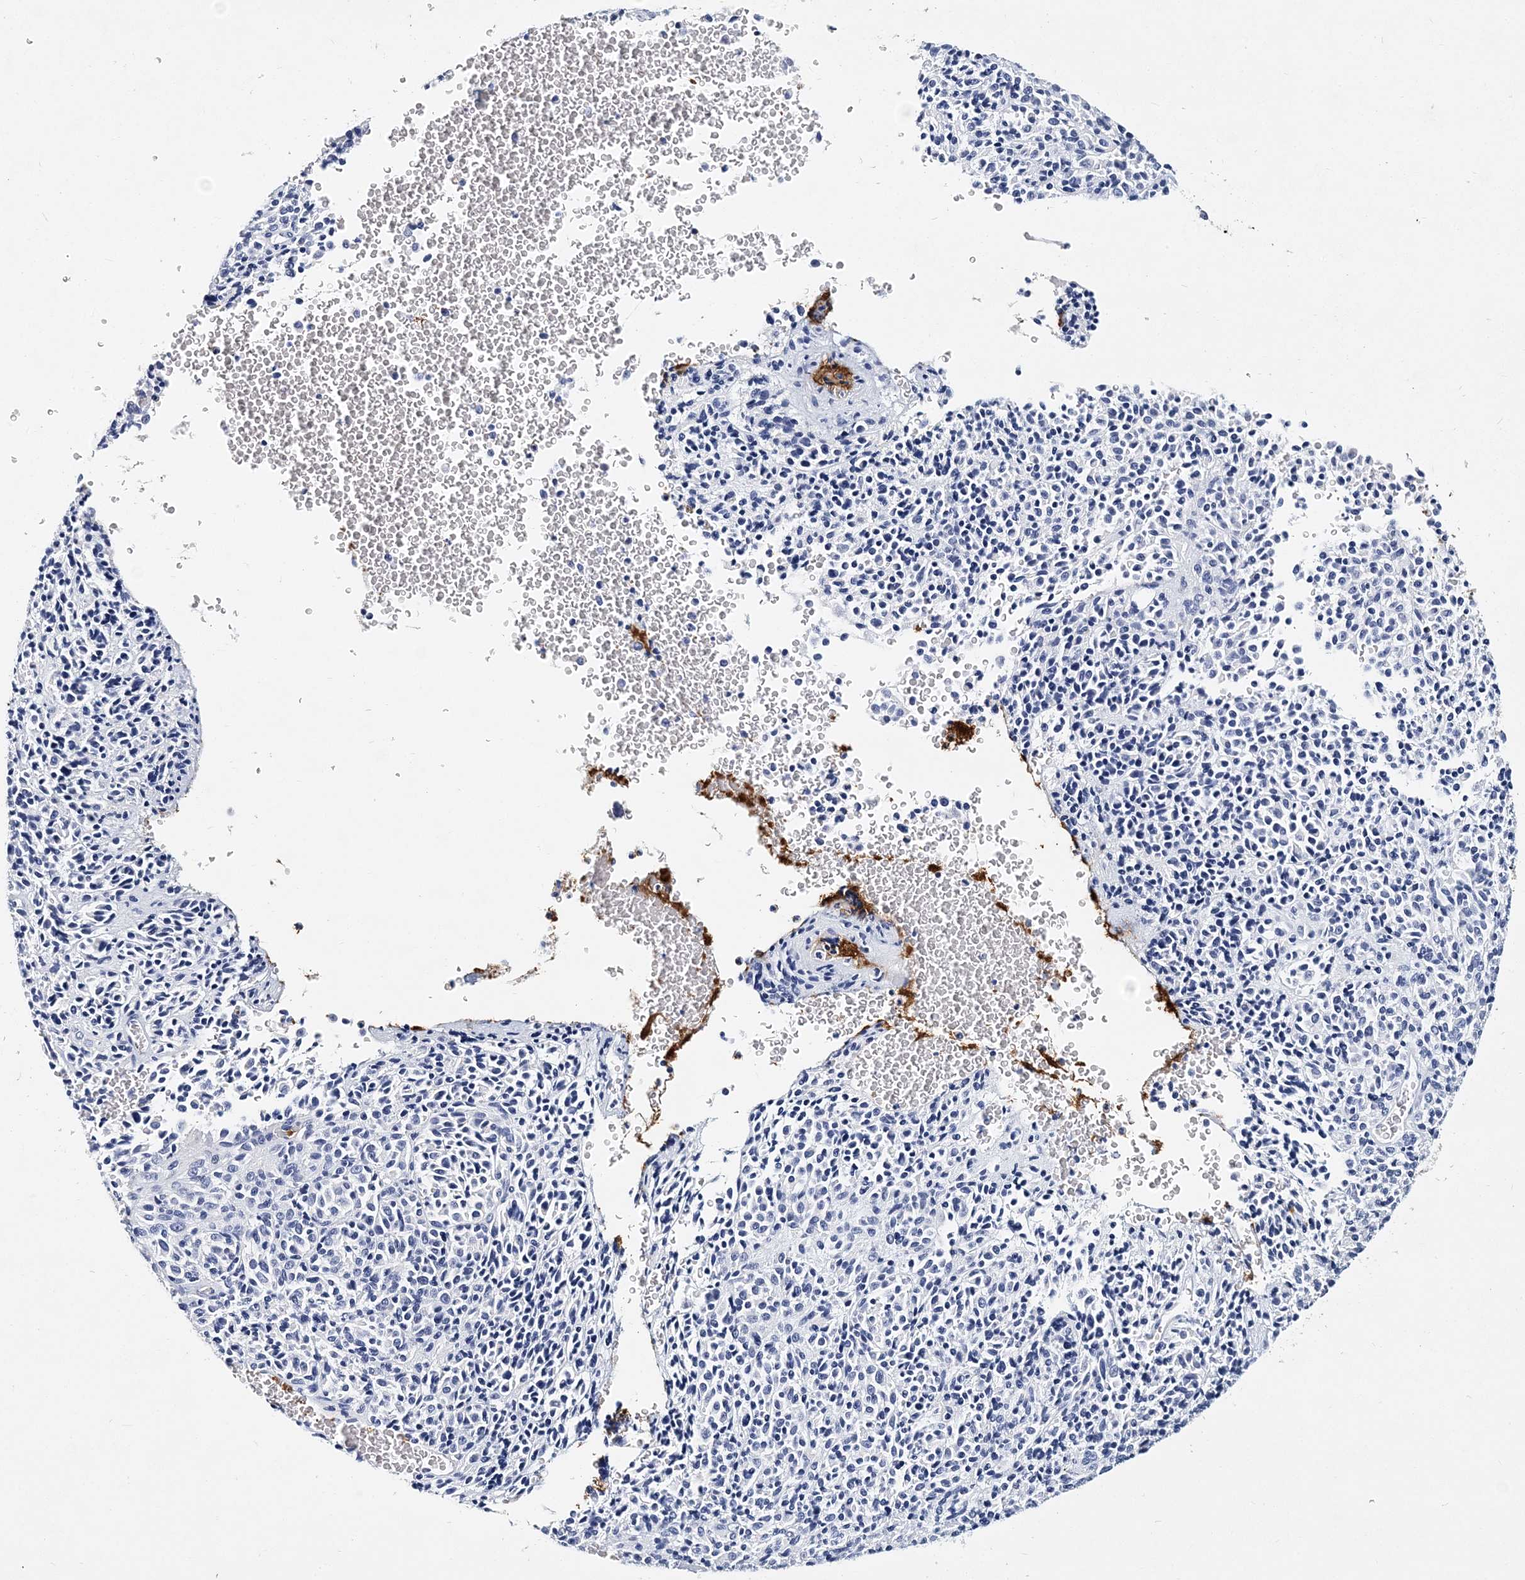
{"staining": {"intensity": "negative", "quantity": "none", "location": "none"}, "tissue": "melanoma", "cell_type": "Tumor cells", "image_type": "cancer", "snomed": [{"axis": "morphology", "description": "Malignant melanoma, Metastatic site"}, {"axis": "topography", "description": "Brain"}], "caption": "Tumor cells show no significant staining in malignant melanoma (metastatic site). (Immunohistochemistry (ihc), brightfield microscopy, high magnification).", "gene": "ITGA2B", "patient": {"sex": "female", "age": 56}}